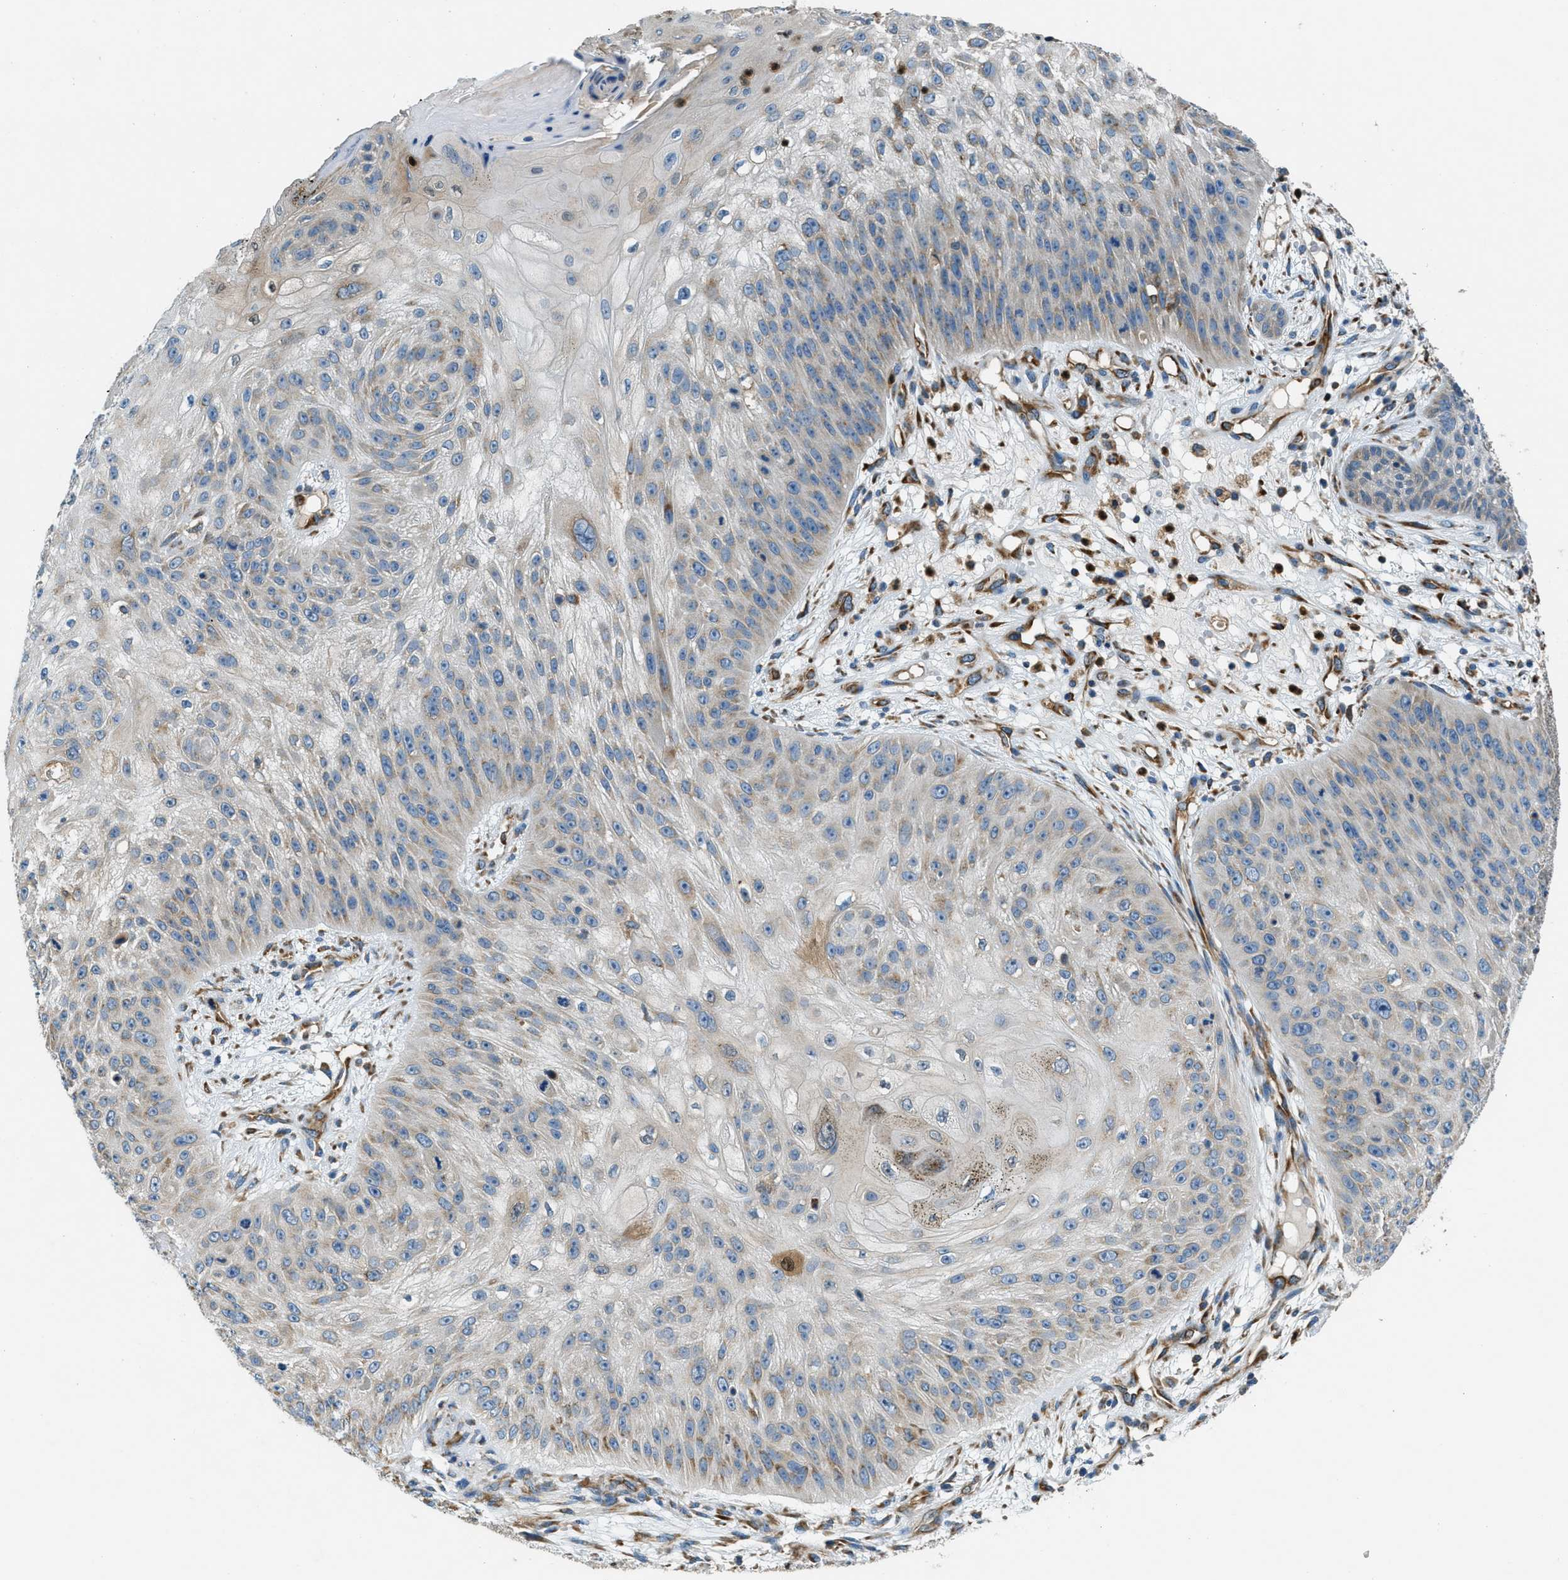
{"staining": {"intensity": "weak", "quantity": "<25%", "location": "cytoplasmic/membranous"}, "tissue": "skin cancer", "cell_type": "Tumor cells", "image_type": "cancer", "snomed": [{"axis": "morphology", "description": "Squamous cell carcinoma, NOS"}, {"axis": "topography", "description": "Skin"}], "caption": "The image demonstrates no staining of tumor cells in squamous cell carcinoma (skin).", "gene": "GIMAP8", "patient": {"sex": "female", "age": 80}}